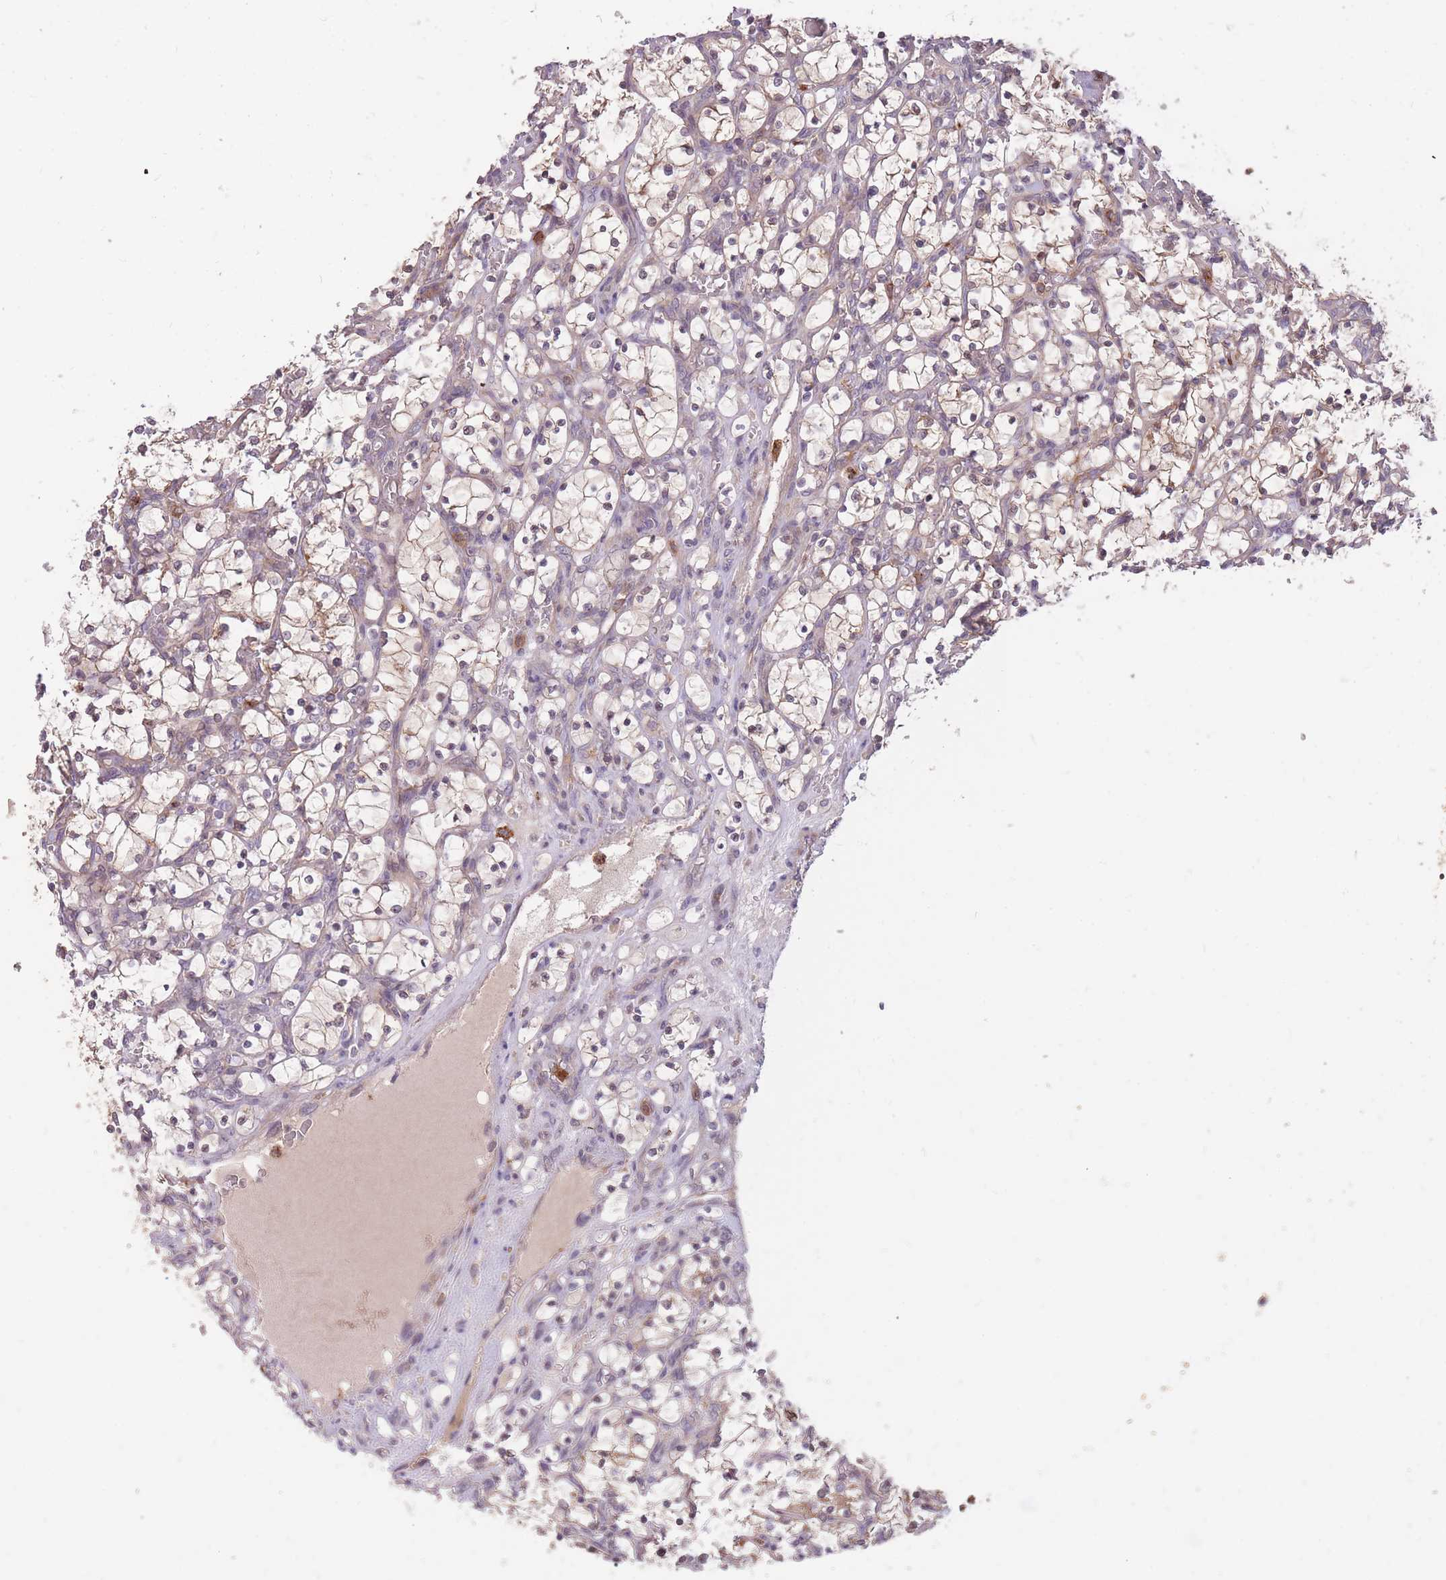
{"staining": {"intensity": "moderate", "quantity": "25%-75%", "location": "cytoplasmic/membranous"}, "tissue": "renal cancer", "cell_type": "Tumor cells", "image_type": "cancer", "snomed": [{"axis": "morphology", "description": "Adenocarcinoma, NOS"}, {"axis": "topography", "description": "Kidney"}], "caption": "Renal adenocarcinoma was stained to show a protein in brown. There is medium levels of moderate cytoplasmic/membranous expression in approximately 25%-75% of tumor cells.", "gene": "IGF2BP2", "patient": {"sex": "female", "age": 69}}